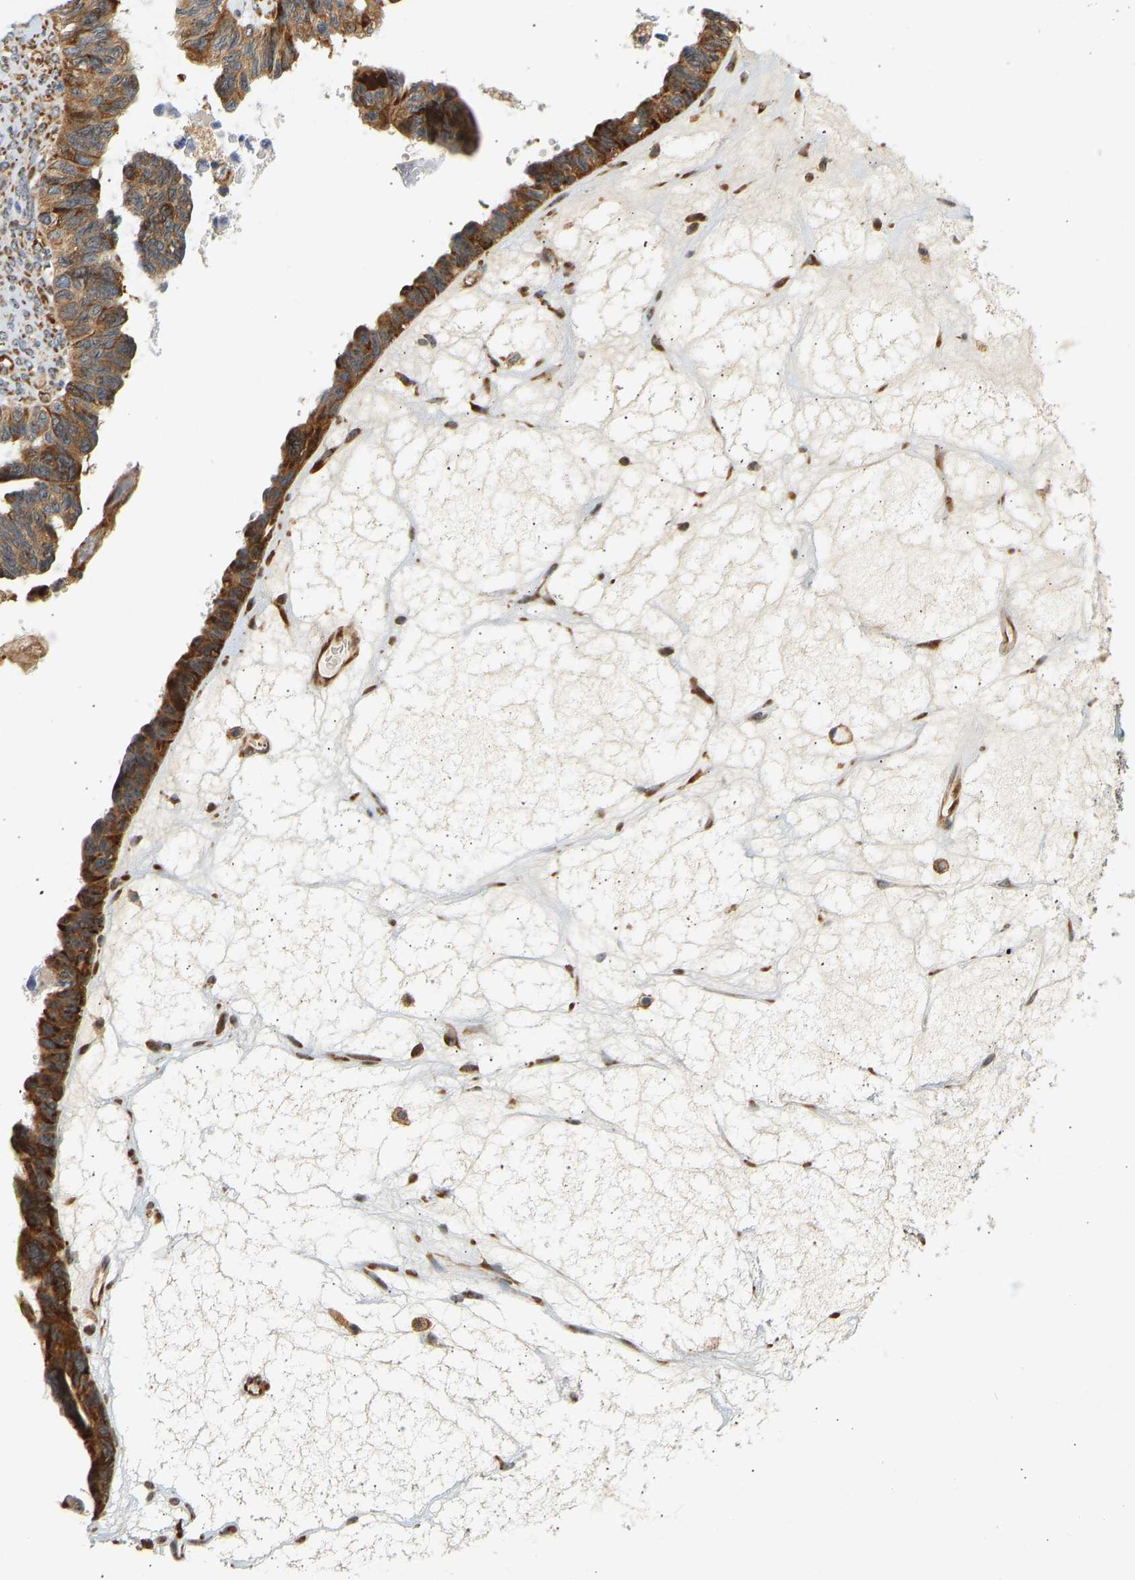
{"staining": {"intensity": "strong", "quantity": ">75%", "location": "cytoplasmic/membranous"}, "tissue": "ovarian cancer", "cell_type": "Tumor cells", "image_type": "cancer", "snomed": [{"axis": "morphology", "description": "Cystadenocarcinoma, serous, NOS"}, {"axis": "topography", "description": "Ovary"}], "caption": "Protein expression by immunohistochemistry exhibits strong cytoplasmic/membranous expression in approximately >75% of tumor cells in serous cystadenocarcinoma (ovarian).", "gene": "RPS14", "patient": {"sex": "female", "age": 79}}